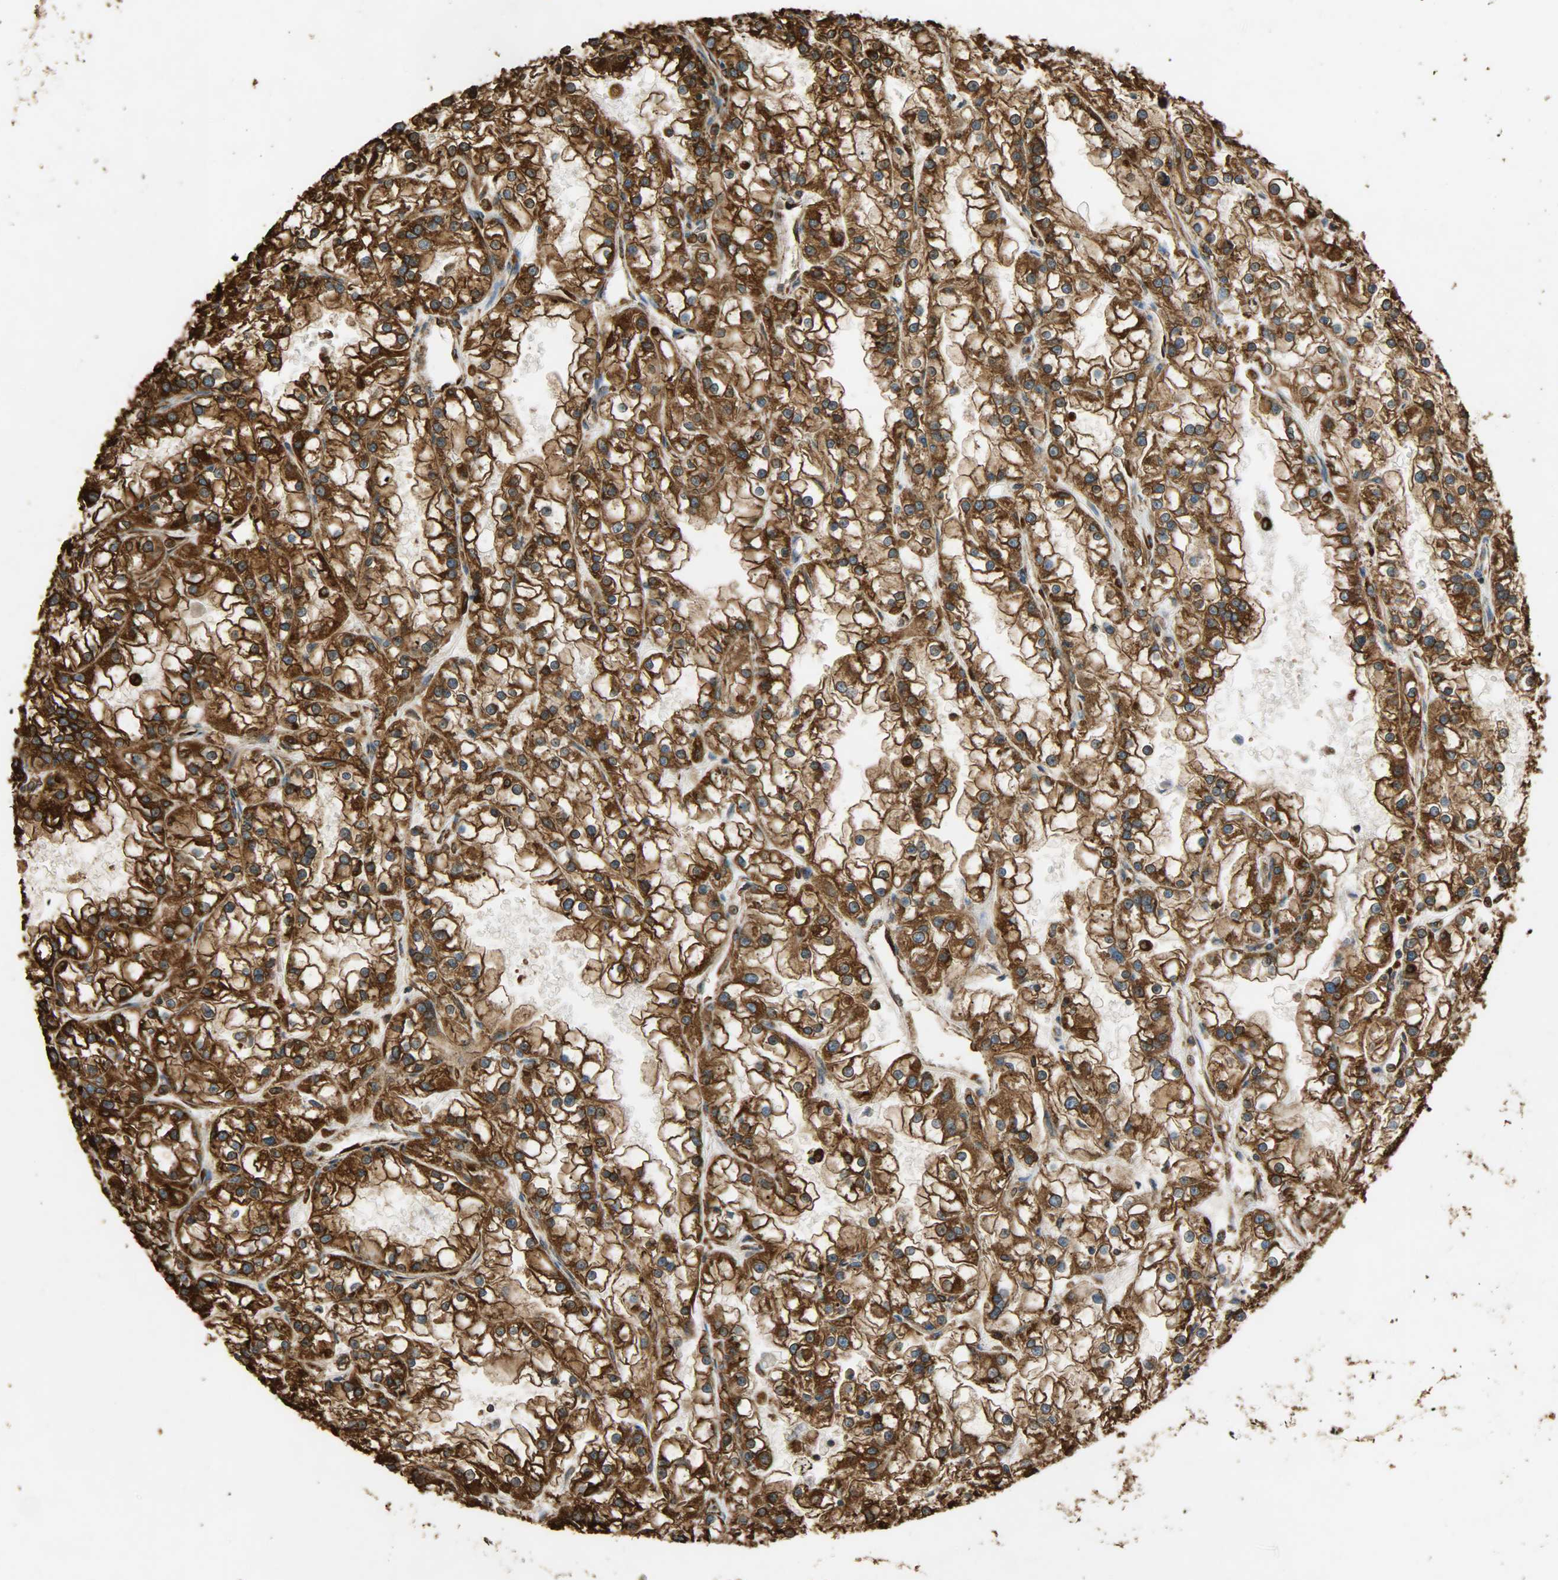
{"staining": {"intensity": "strong", "quantity": ">75%", "location": "cytoplasmic/membranous"}, "tissue": "renal cancer", "cell_type": "Tumor cells", "image_type": "cancer", "snomed": [{"axis": "morphology", "description": "Adenocarcinoma, NOS"}, {"axis": "topography", "description": "Kidney"}], "caption": "Adenocarcinoma (renal) stained for a protein displays strong cytoplasmic/membranous positivity in tumor cells.", "gene": "HSP90B1", "patient": {"sex": "female", "age": 52}}